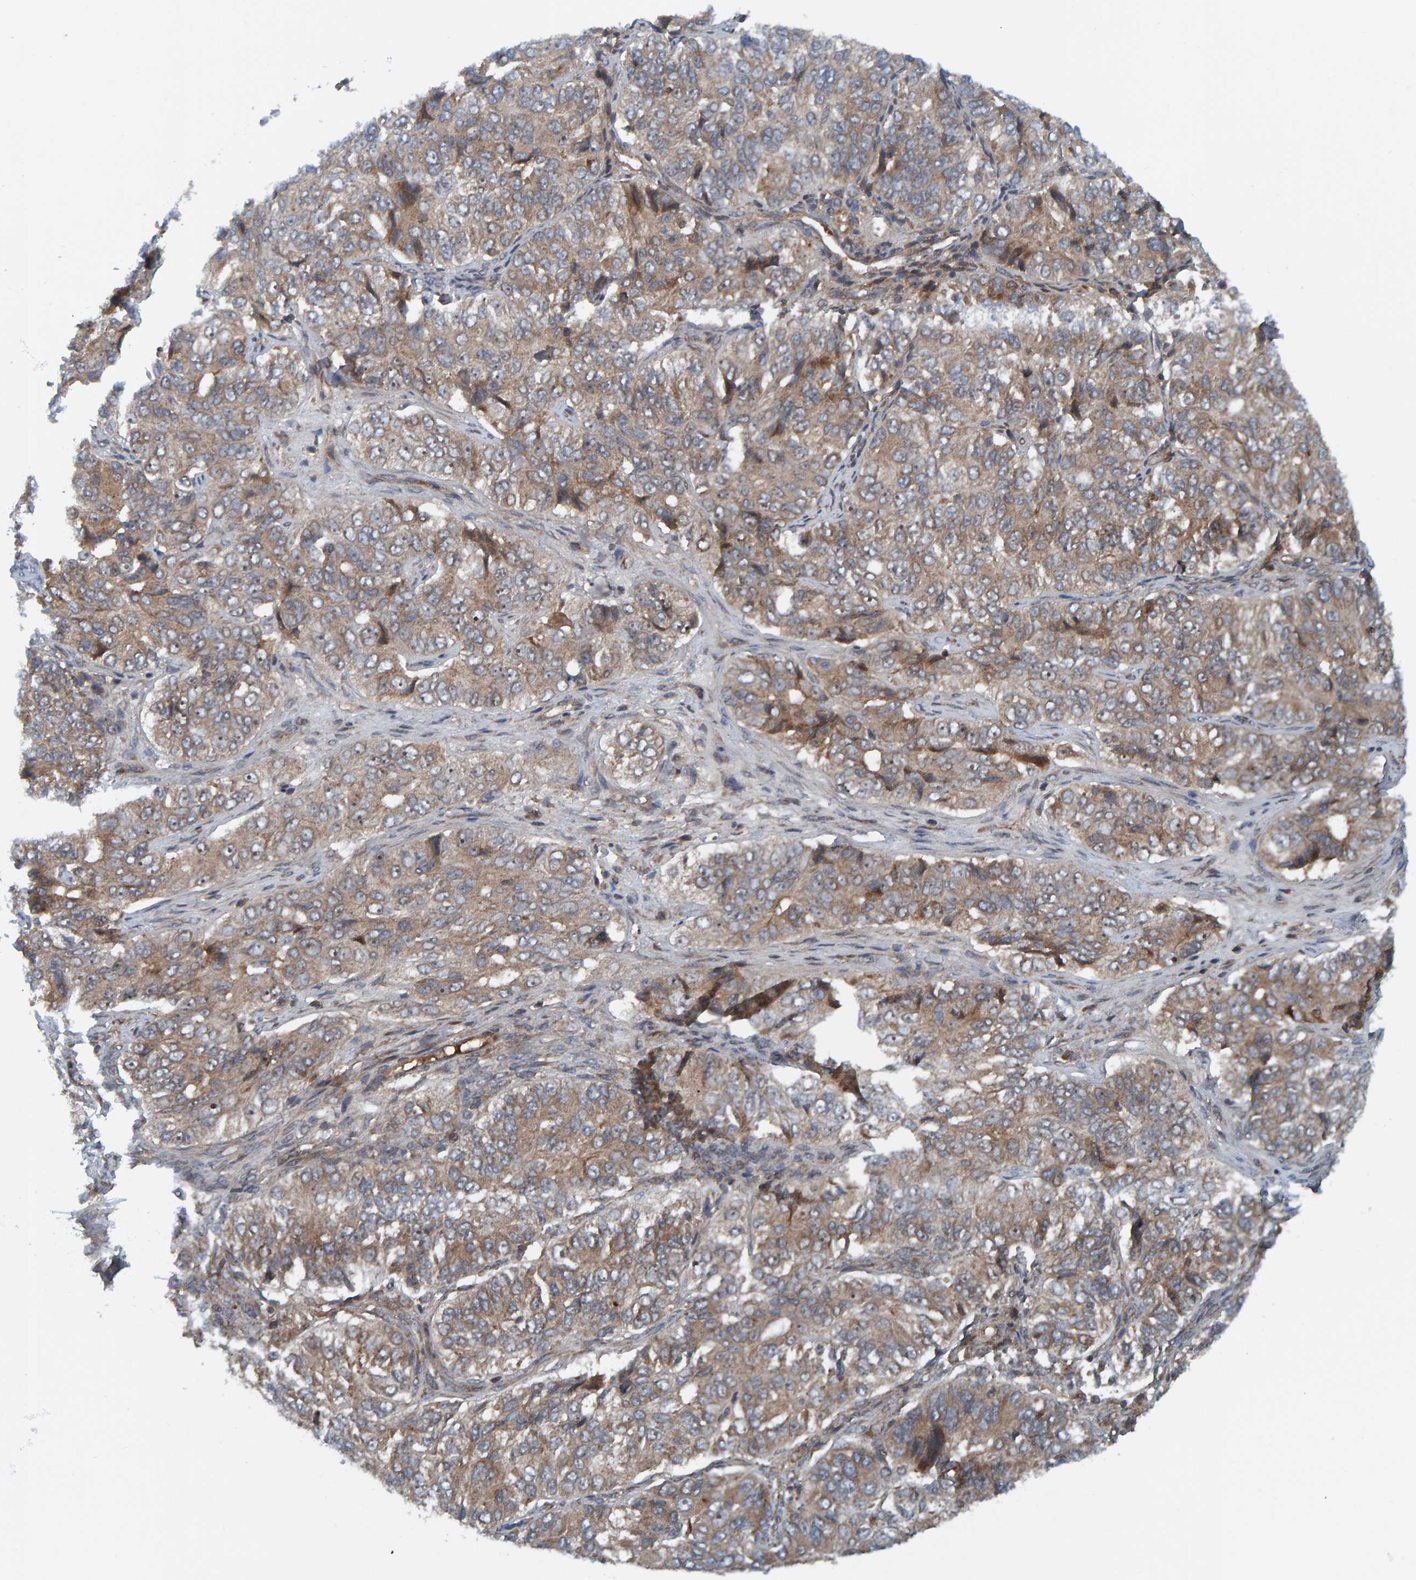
{"staining": {"intensity": "weak", "quantity": ">75%", "location": "cytoplasmic/membranous"}, "tissue": "ovarian cancer", "cell_type": "Tumor cells", "image_type": "cancer", "snomed": [{"axis": "morphology", "description": "Carcinoma, endometroid"}, {"axis": "topography", "description": "Ovary"}], "caption": "Immunohistochemistry (IHC) (DAB (3,3'-diaminobenzidine)) staining of human ovarian cancer (endometroid carcinoma) displays weak cytoplasmic/membranous protein positivity in approximately >75% of tumor cells. Immunohistochemistry (IHC) stains the protein of interest in brown and the nuclei are stained blue.", "gene": "CUEDC1", "patient": {"sex": "female", "age": 51}}